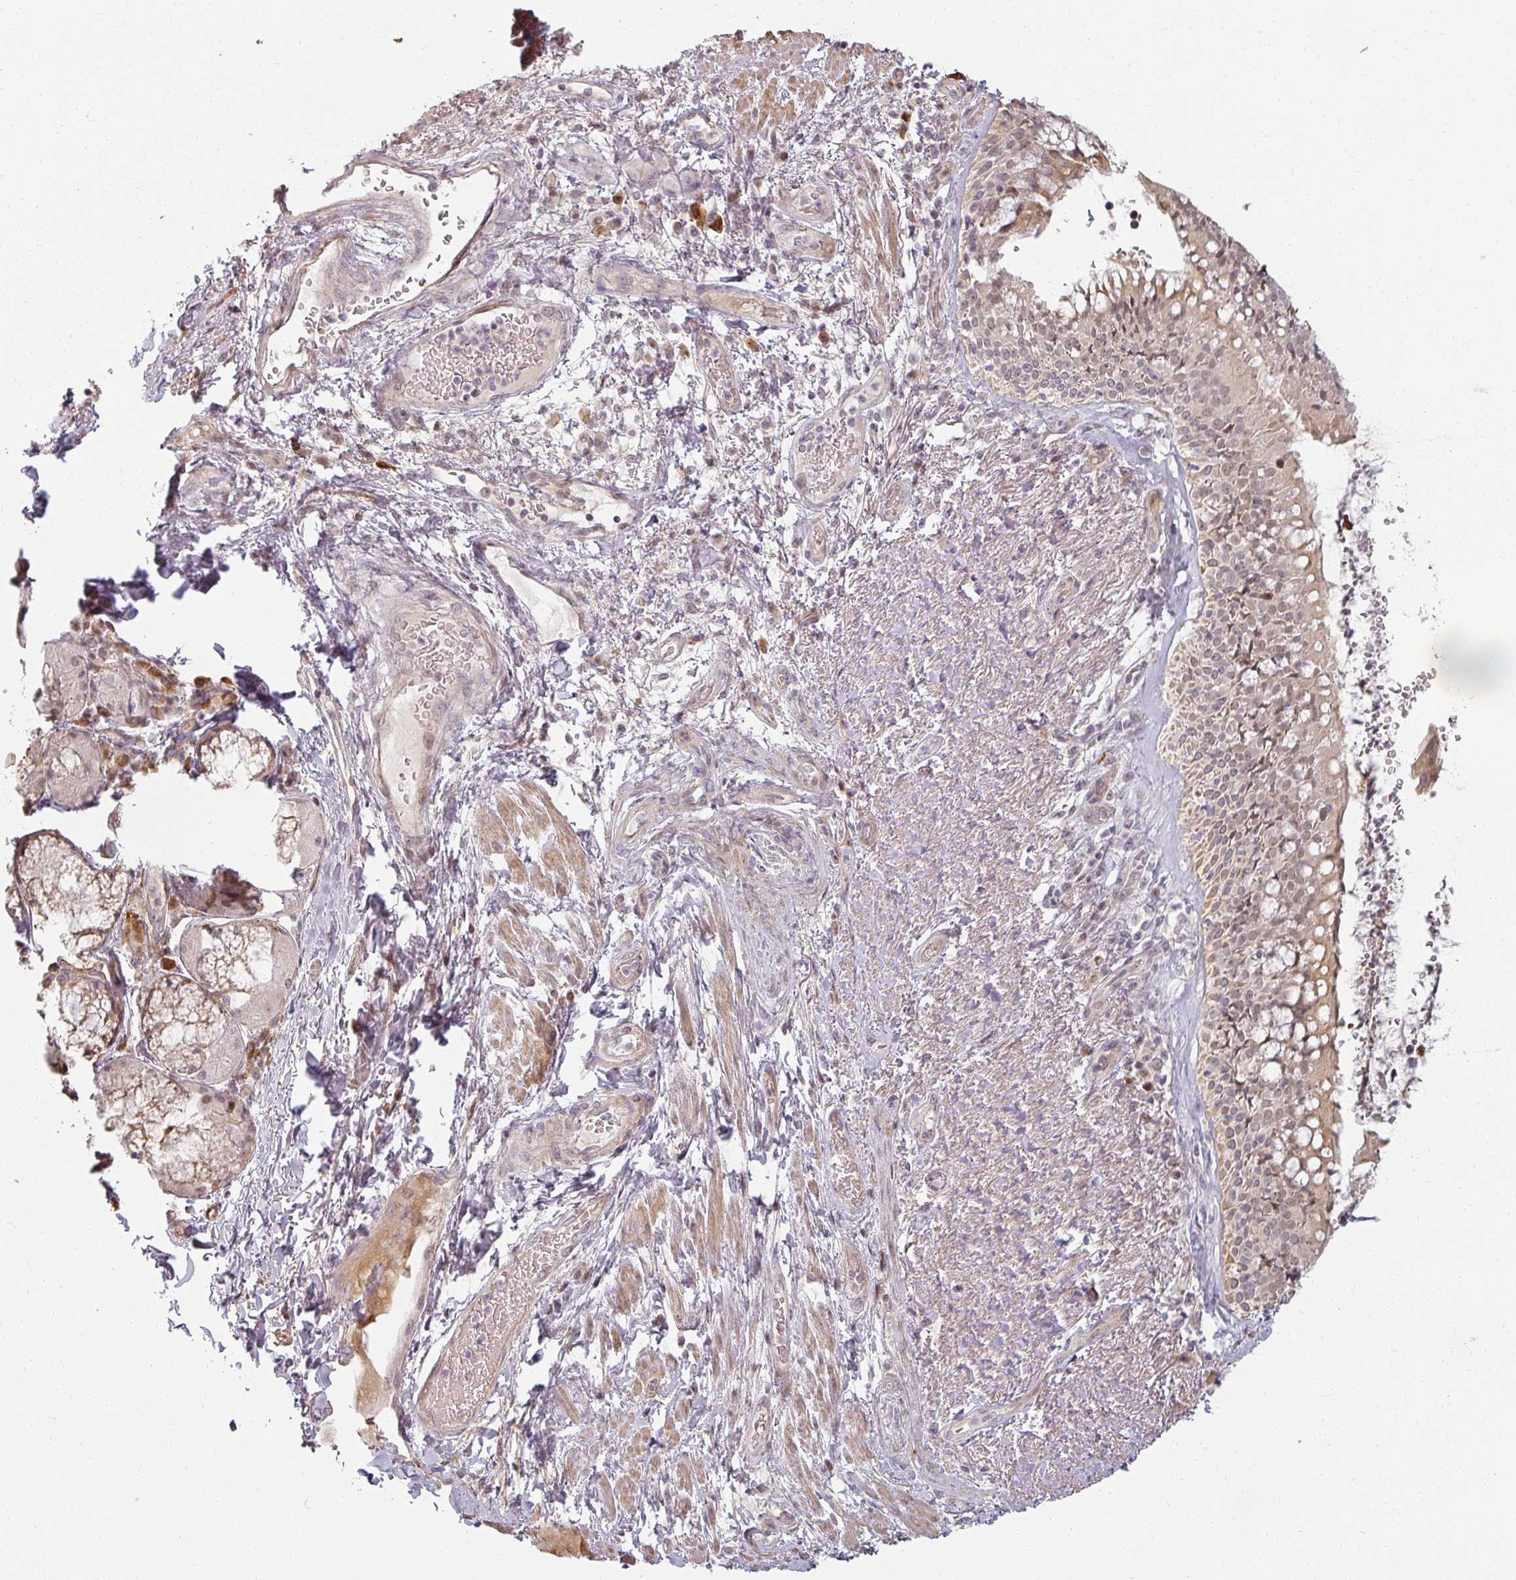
{"staining": {"intensity": "weak", "quantity": "25%-75%", "location": "cytoplasmic/membranous"}, "tissue": "bronchus", "cell_type": "Respiratory epithelial cells", "image_type": "normal", "snomed": [{"axis": "morphology", "description": "Normal tissue, NOS"}, {"axis": "topography", "description": "Cartilage tissue"}, {"axis": "topography", "description": "Bronchus"}], "caption": "The photomicrograph demonstrates staining of unremarkable bronchus, revealing weak cytoplasmic/membranous protein staining (brown color) within respiratory epithelial cells. (Stains: DAB (3,3'-diaminobenzidine) in brown, nuclei in blue, Microscopy: brightfield microscopy at high magnification).", "gene": "MED19", "patient": {"sex": "male", "age": 63}}